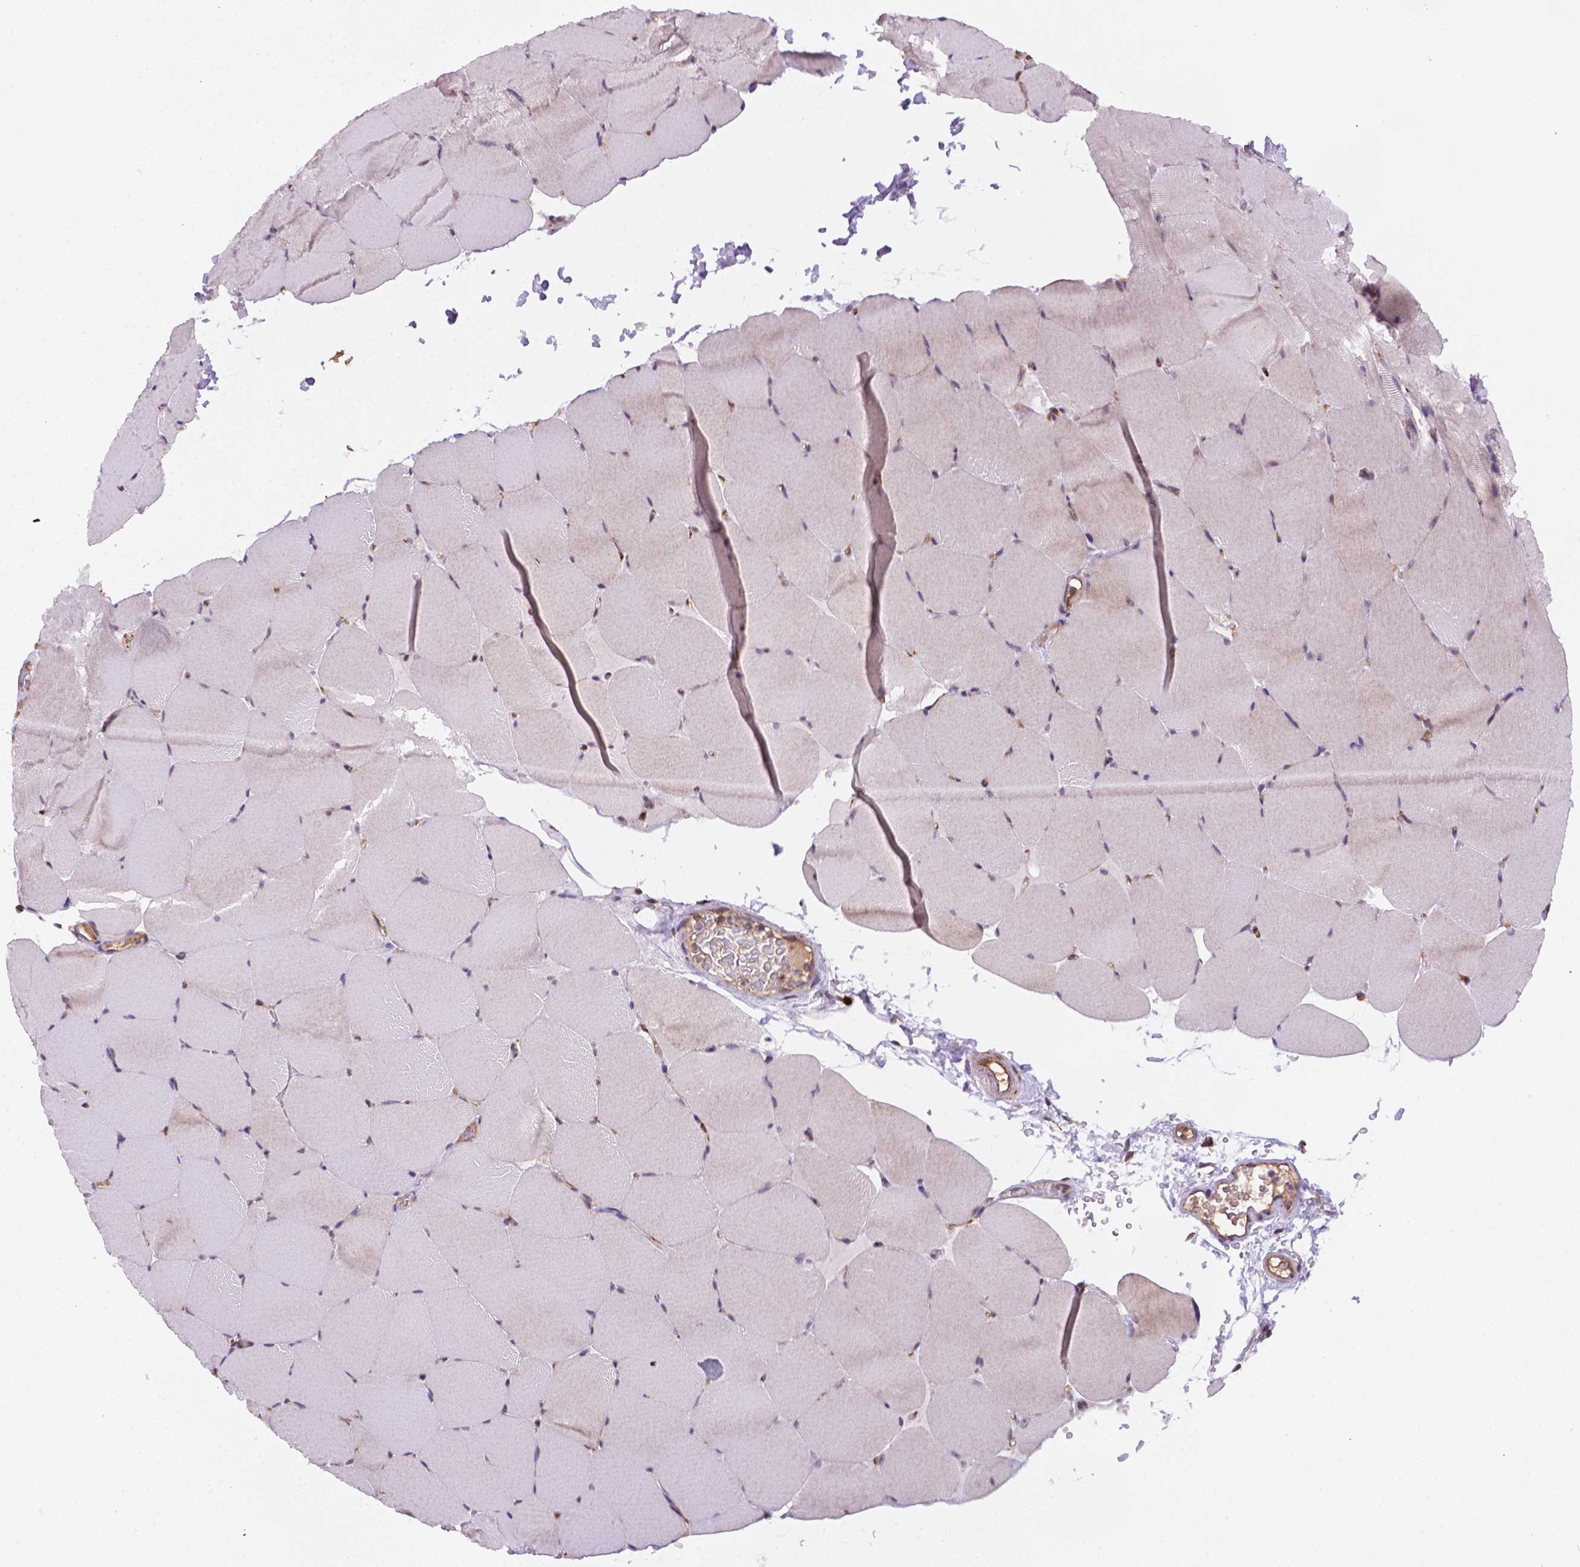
{"staining": {"intensity": "weak", "quantity": "<25%", "location": "nuclear"}, "tissue": "skeletal muscle", "cell_type": "Myocytes", "image_type": "normal", "snomed": [{"axis": "morphology", "description": "Normal tissue, NOS"}, {"axis": "topography", "description": "Skeletal muscle"}], "caption": "Immunohistochemical staining of unremarkable skeletal muscle displays no significant staining in myocytes.", "gene": "FNIP1", "patient": {"sex": "female", "age": 37}}